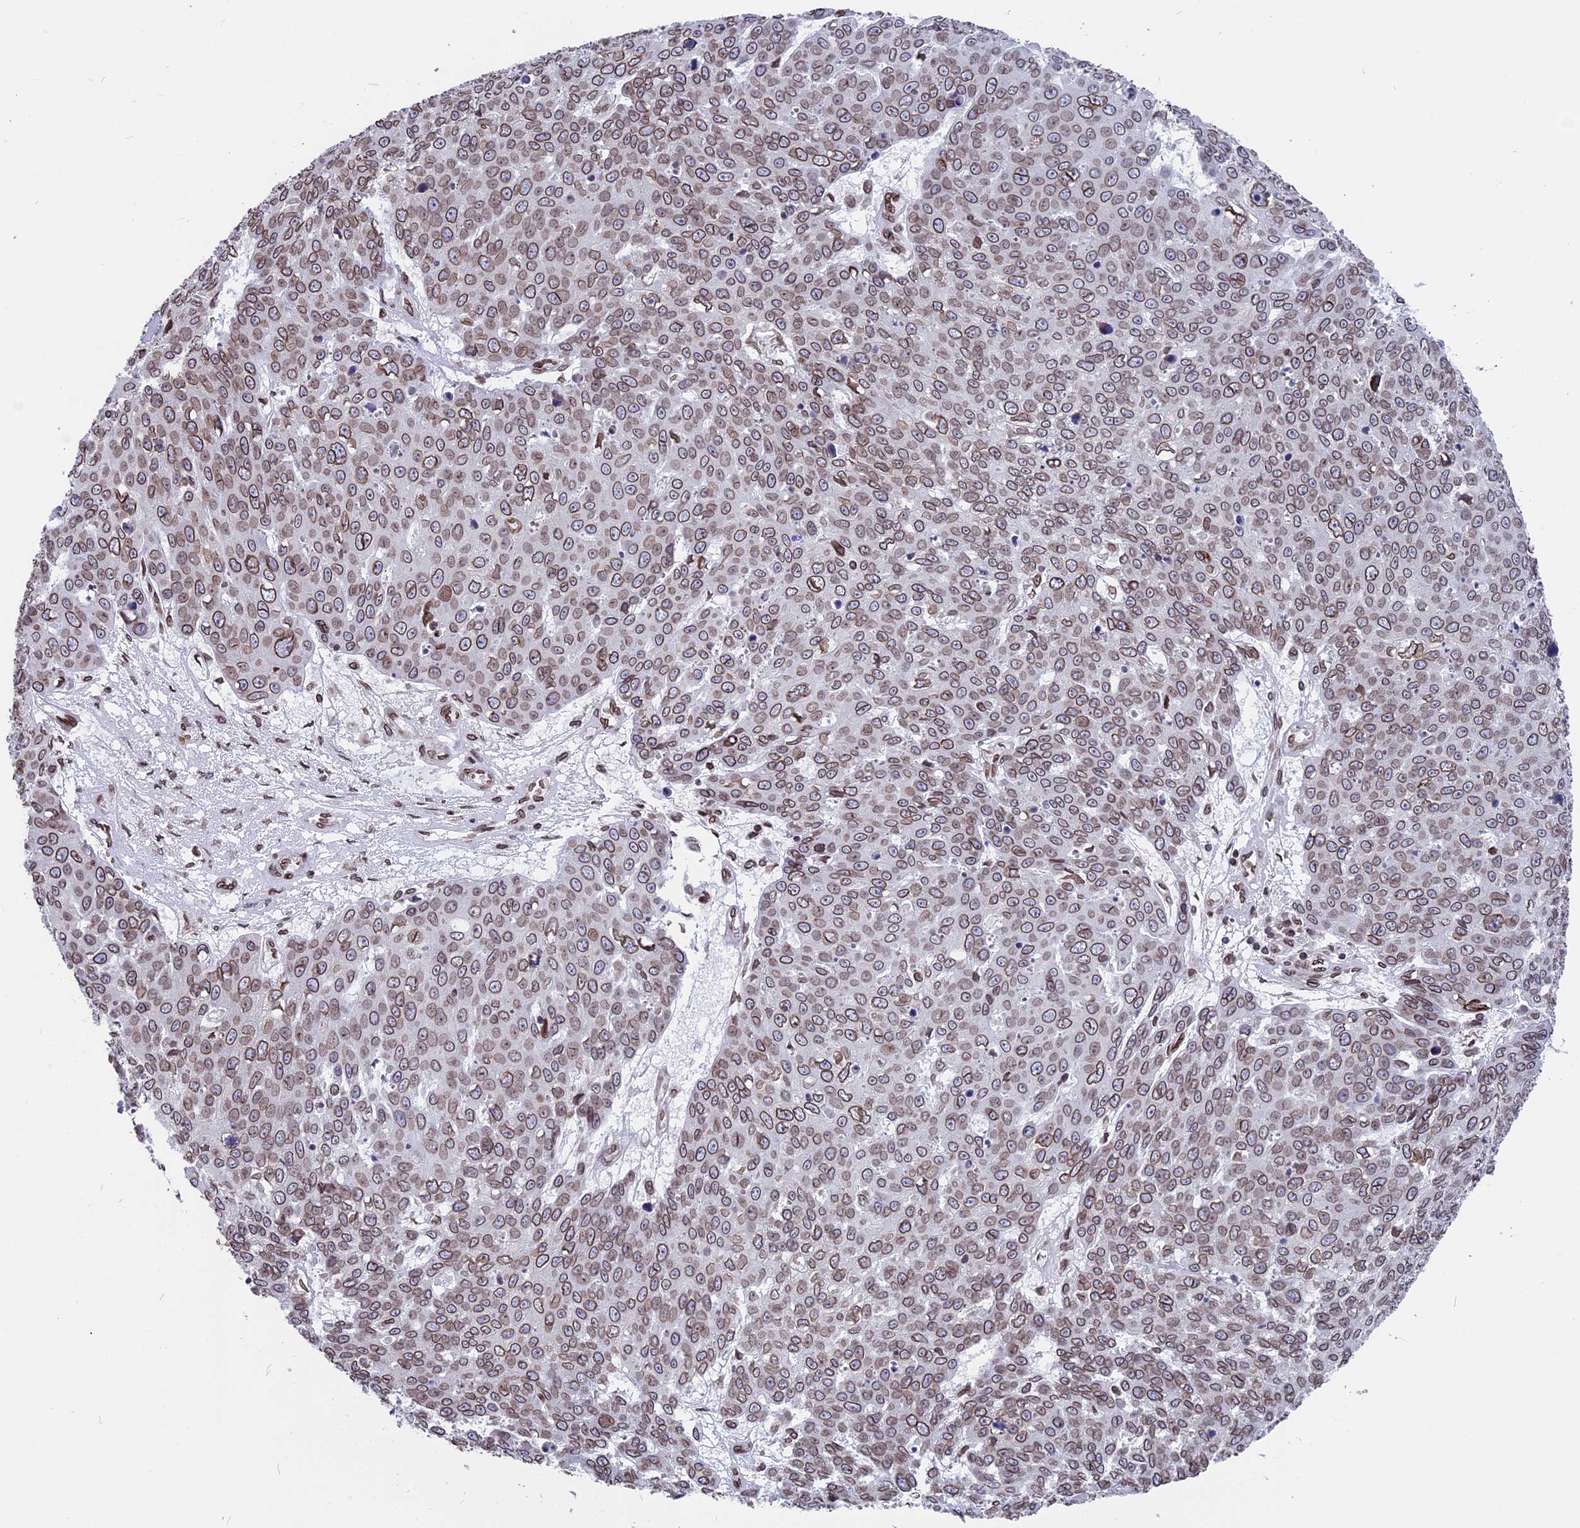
{"staining": {"intensity": "moderate", "quantity": ">75%", "location": "cytoplasmic/membranous,nuclear"}, "tissue": "skin cancer", "cell_type": "Tumor cells", "image_type": "cancer", "snomed": [{"axis": "morphology", "description": "Normal tissue, NOS"}, {"axis": "morphology", "description": "Squamous cell carcinoma, NOS"}, {"axis": "topography", "description": "Skin"}], "caption": "A medium amount of moderate cytoplasmic/membranous and nuclear staining is identified in approximately >75% of tumor cells in squamous cell carcinoma (skin) tissue.", "gene": "PTCHD4", "patient": {"sex": "male", "age": 72}}